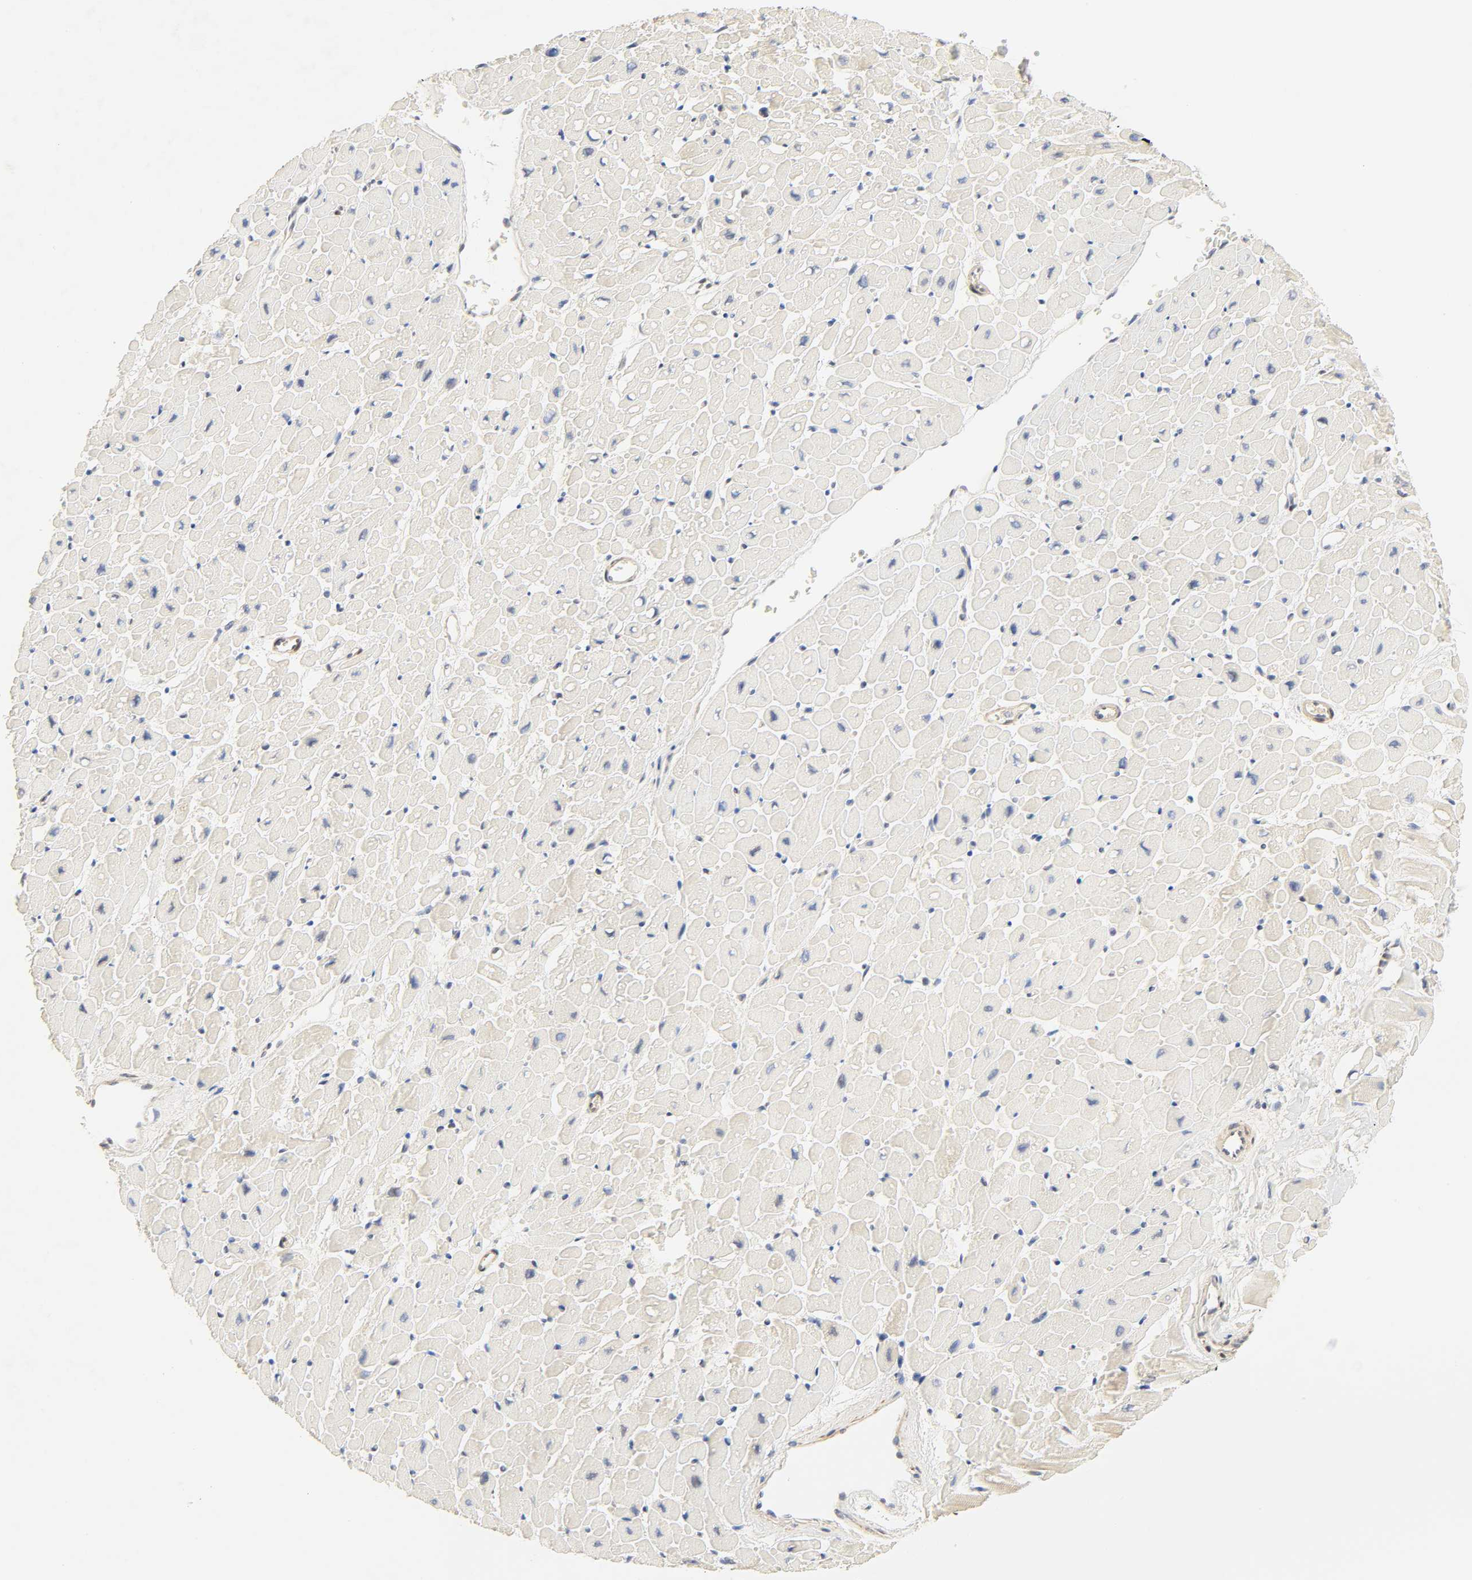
{"staining": {"intensity": "negative", "quantity": "none", "location": "none"}, "tissue": "heart muscle", "cell_type": "Cardiomyocytes", "image_type": "normal", "snomed": [{"axis": "morphology", "description": "Normal tissue, NOS"}, {"axis": "topography", "description": "Heart"}], "caption": "This is a histopathology image of IHC staining of unremarkable heart muscle, which shows no positivity in cardiomyocytes.", "gene": "BORCS8", "patient": {"sex": "male", "age": 45}}